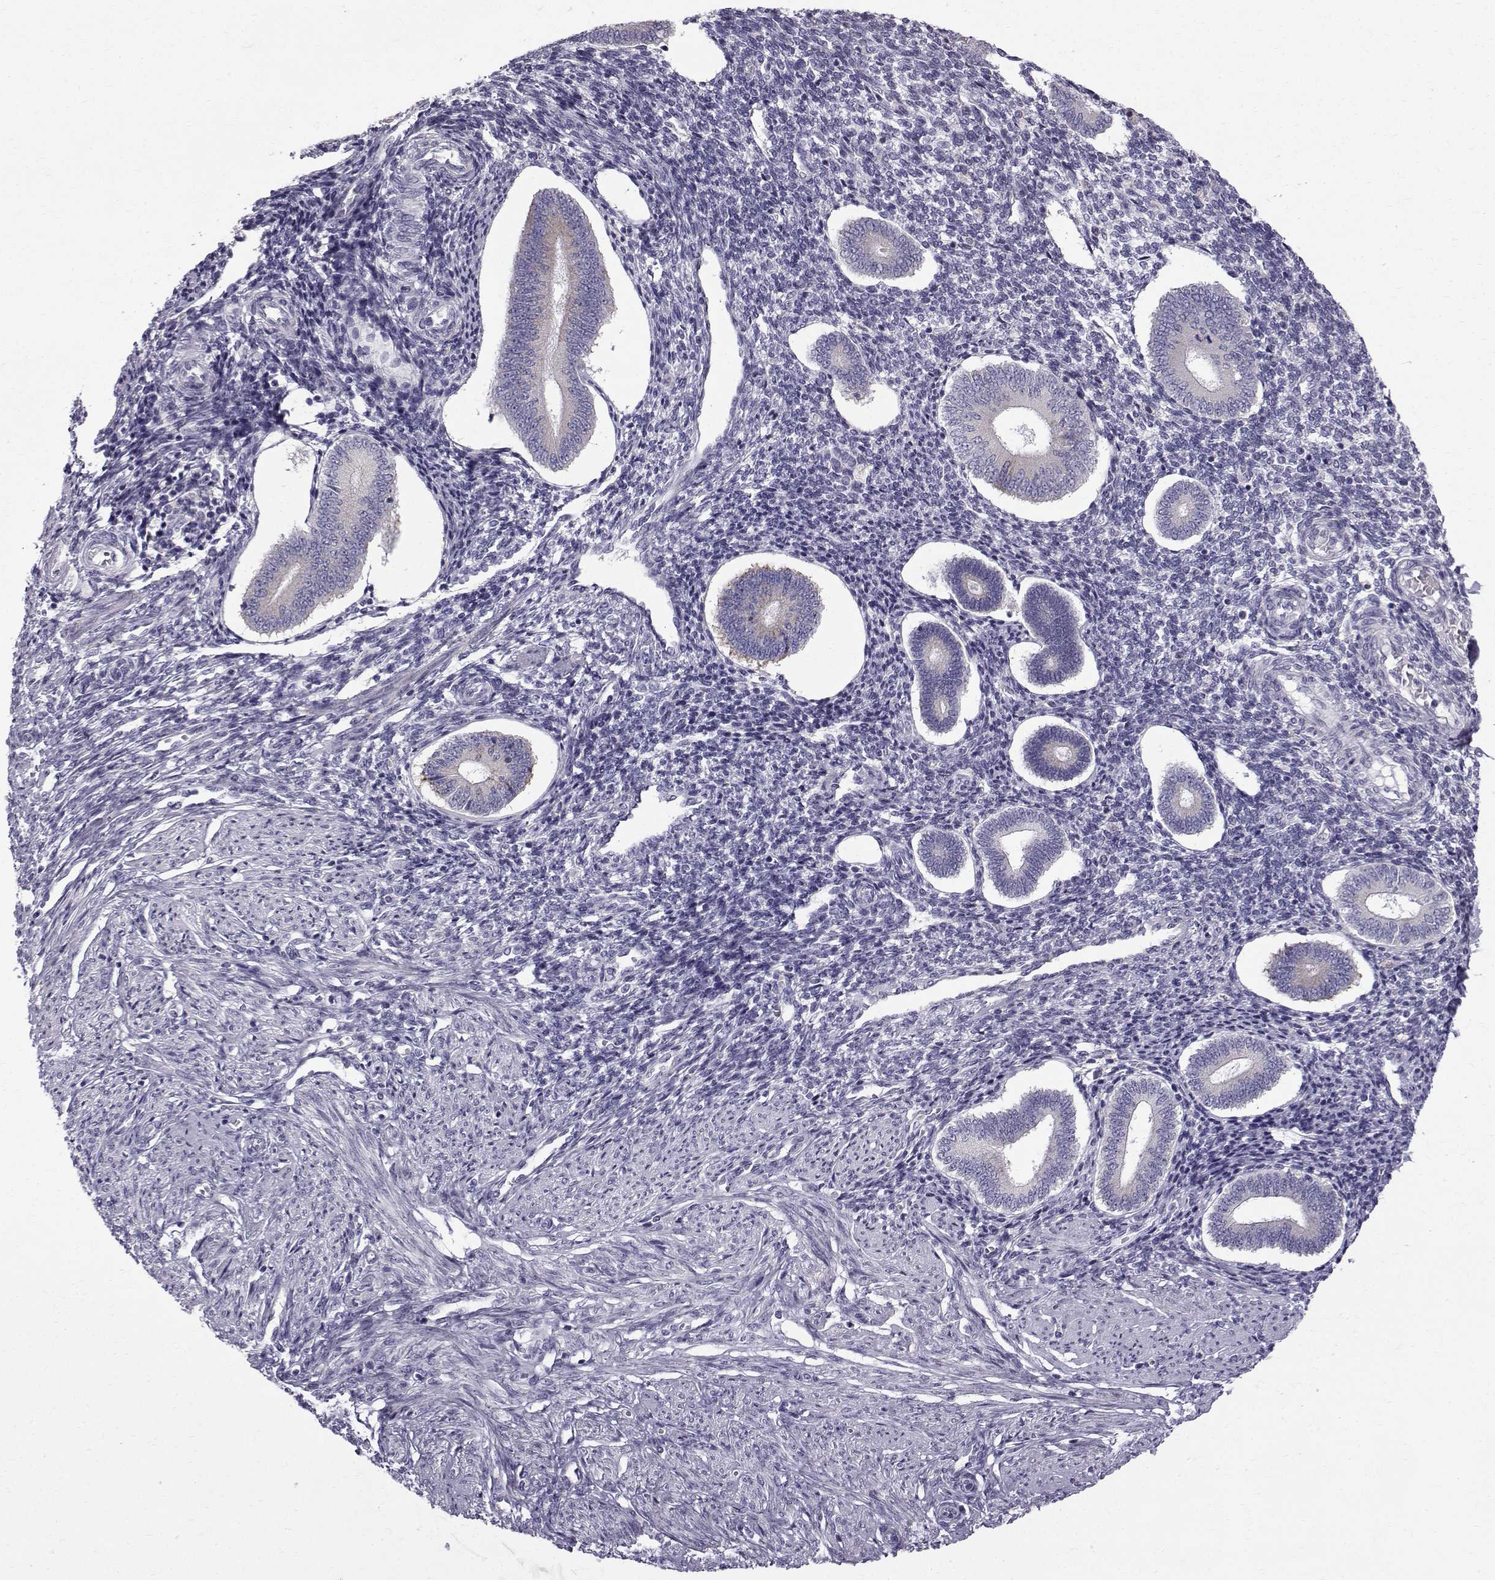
{"staining": {"intensity": "negative", "quantity": "none", "location": "none"}, "tissue": "endometrium", "cell_type": "Cells in endometrial stroma", "image_type": "normal", "snomed": [{"axis": "morphology", "description": "Normal tissue, NOS"}, {"axis": "topography", "description": "Endometrium"}], "caption": "Cells in endometrial stroma show no significant protein expression in unremarkable endometrium. Nuclei are stained in blue.", "gene": "ROPN1B", "patient": {"sex": "female", "age": 40}}